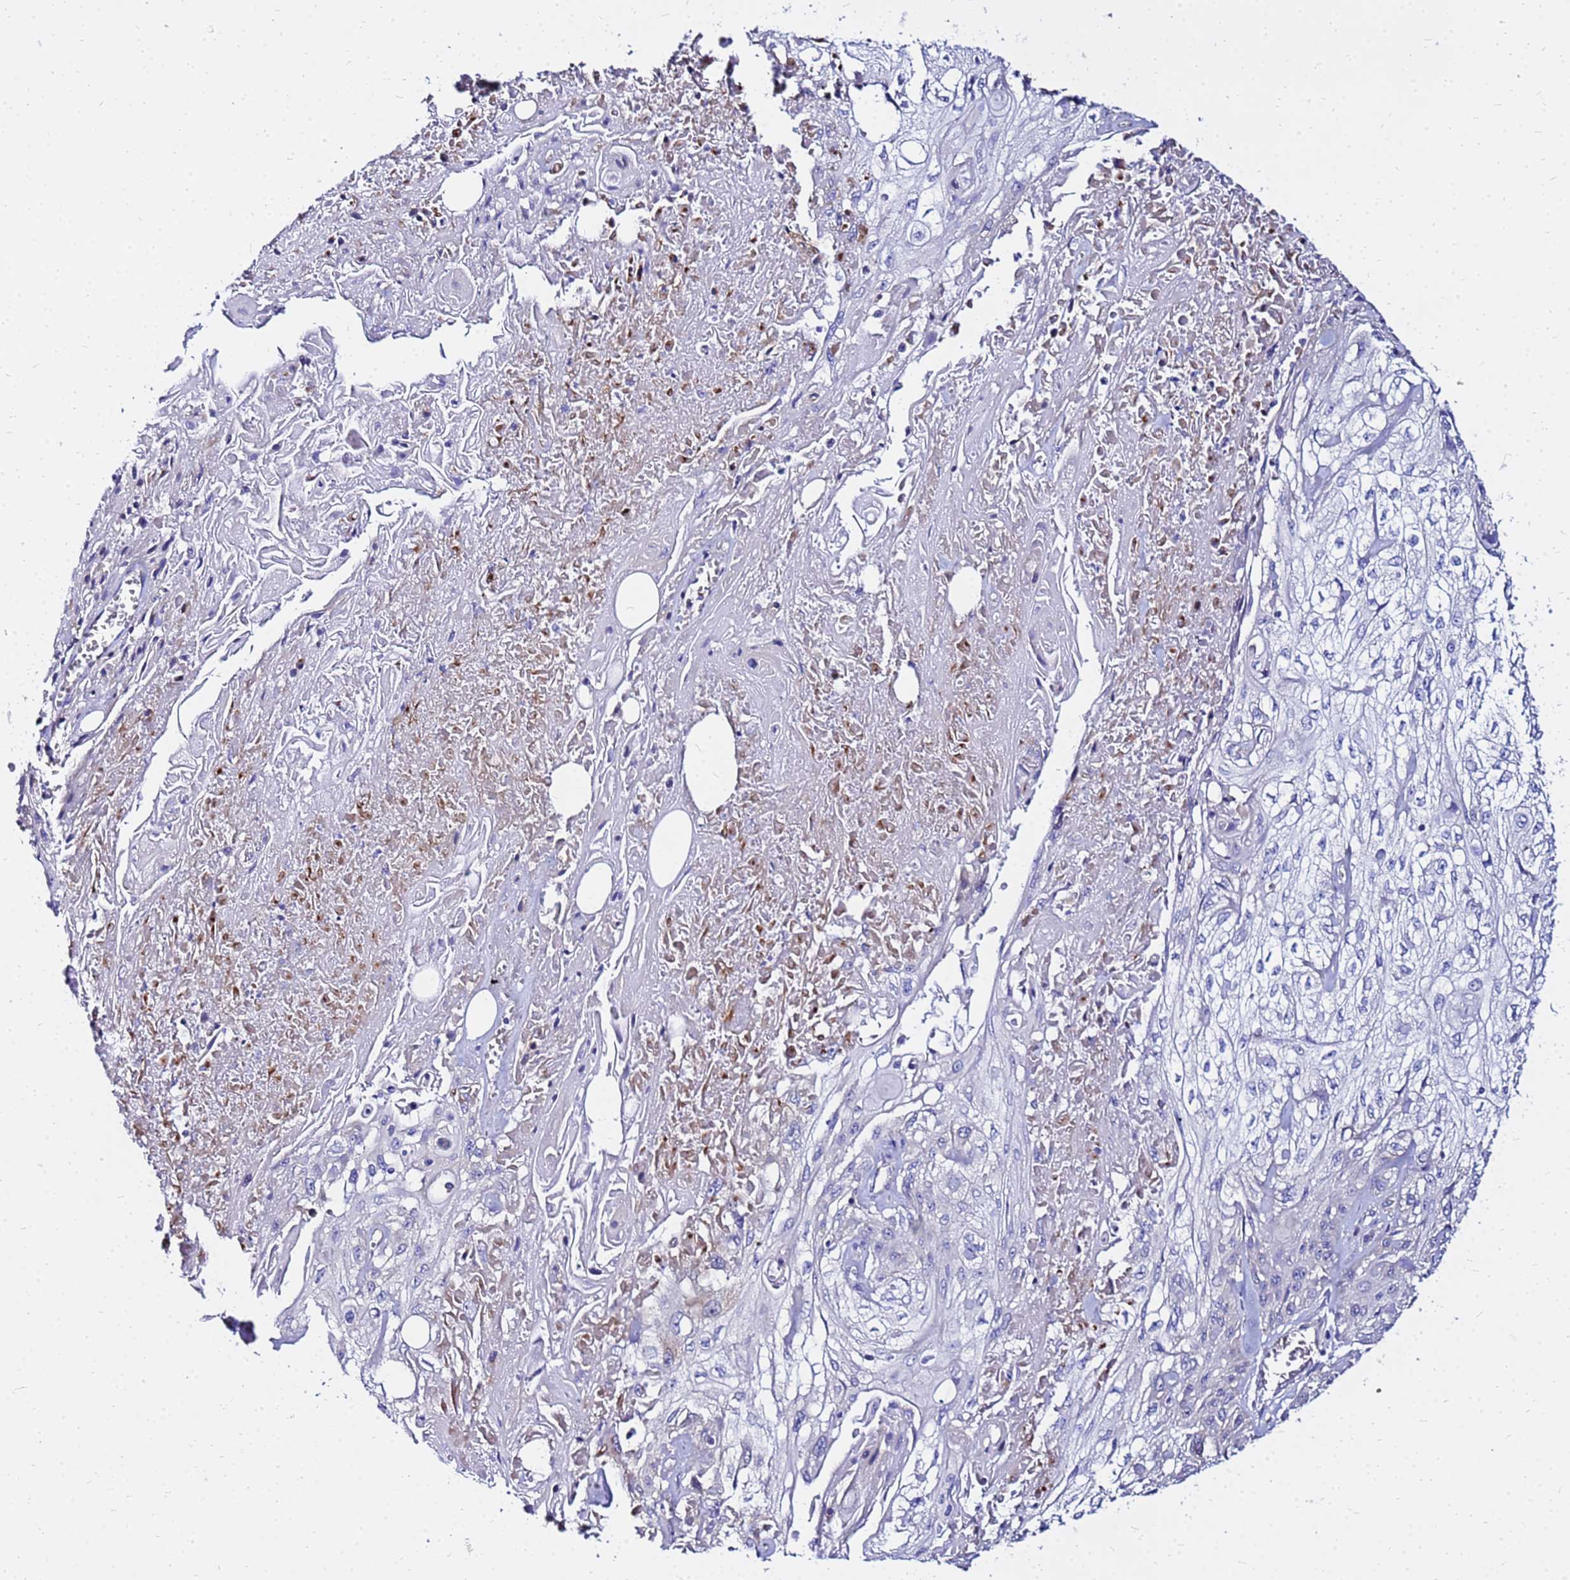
{"staining": {"intensity": "negative", "quantity": "none", "location": "none"}, "tissue": "skin cancer", "cell_type": "Tumor cells", "image_type": "cancer", "snomed": [{"axis": "morphology", "description": "Squamous cell carcinoma, NOS"}, {"axis": "morphology", "description": "Squamous cell carcinoma, metastatic, NOS"}, {"axis": "topography", "description": "Skin"}, {"axis": "topography", "description": "Lymph node"}], "caption": "A histopathology image of human skin cancer is negative for staining in tumor cells.", "gene": "HERC5", "patient": {"sex": "male", "age": 75}}